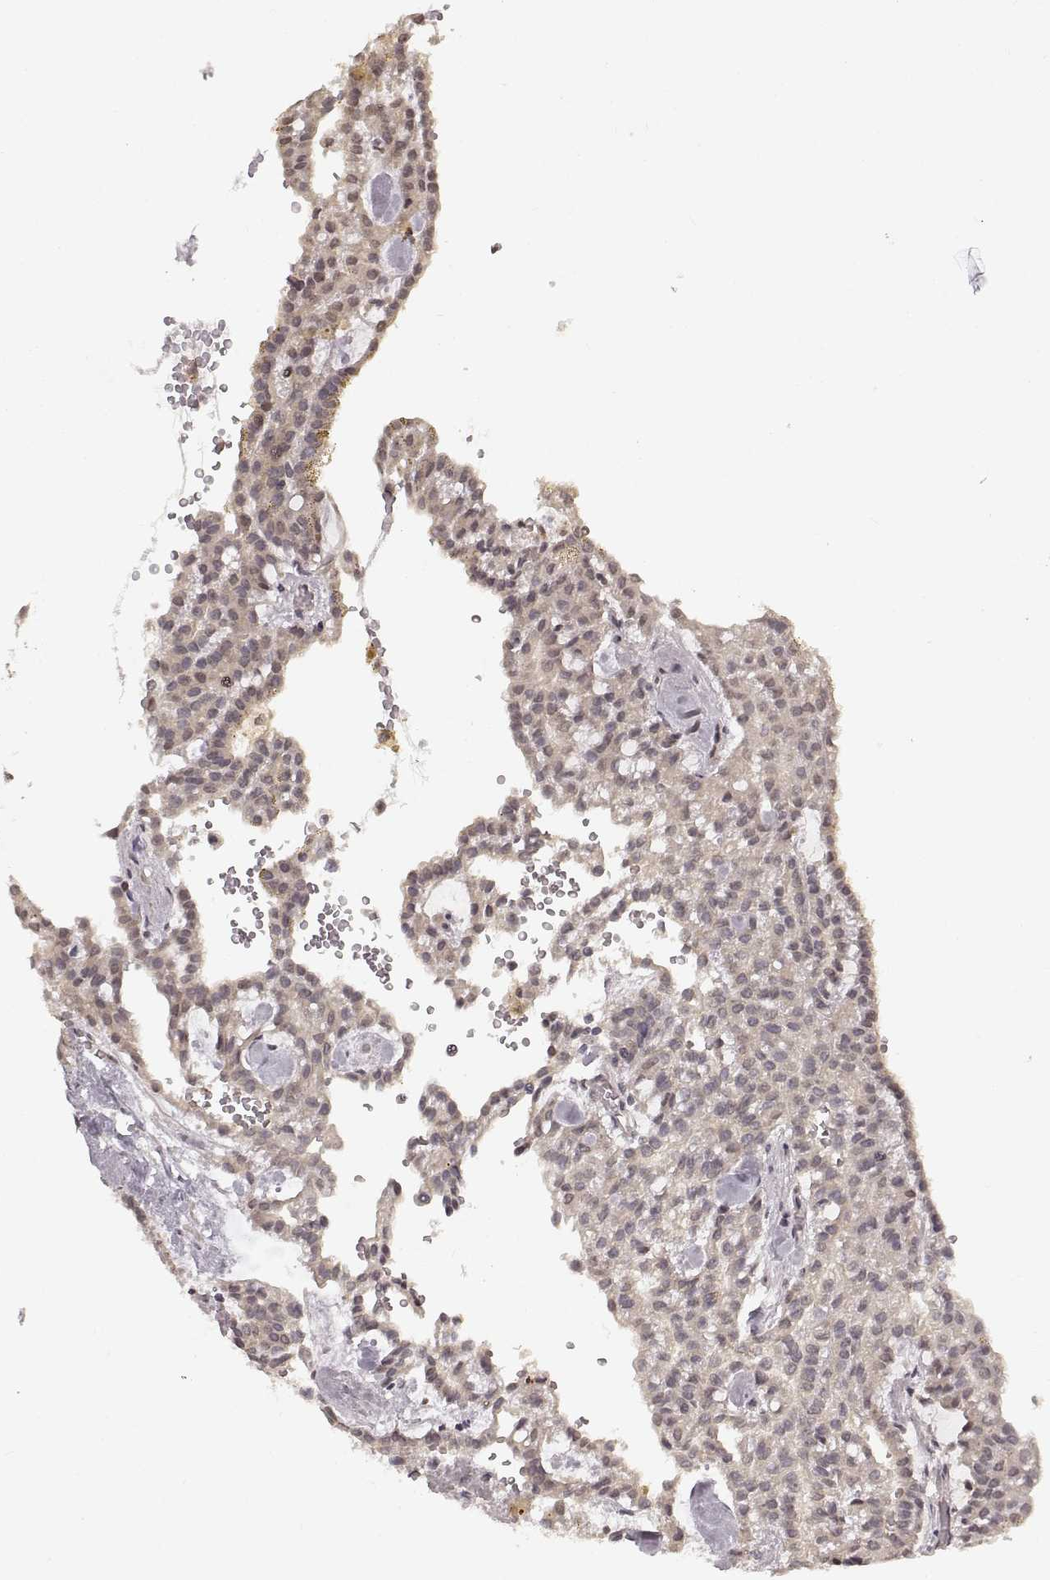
{"staining": {"intensity": "negative", "quantity": "none", "location": "none"}, "tissue": "renal cancer", "cell_type": "Tumor cells", "image_type": "cancer", "snomed": [{"axis": "morphology", "description": "Adenocarcinoma, NOS"}, {"axis": "topography", "description": "Kidney"}], "caption": "Immunohistochemistry histopathology image of renal cancer stained for a protein (brown), which shows no expression in tumor cells. The staining is performed using DAB (3,3'-diaminobenzidine) brown chromogen with nuclei counter-stained in using hematoxylin.", "gene": "NTRK2", "patient": {"sex": "male", "age": 63}}